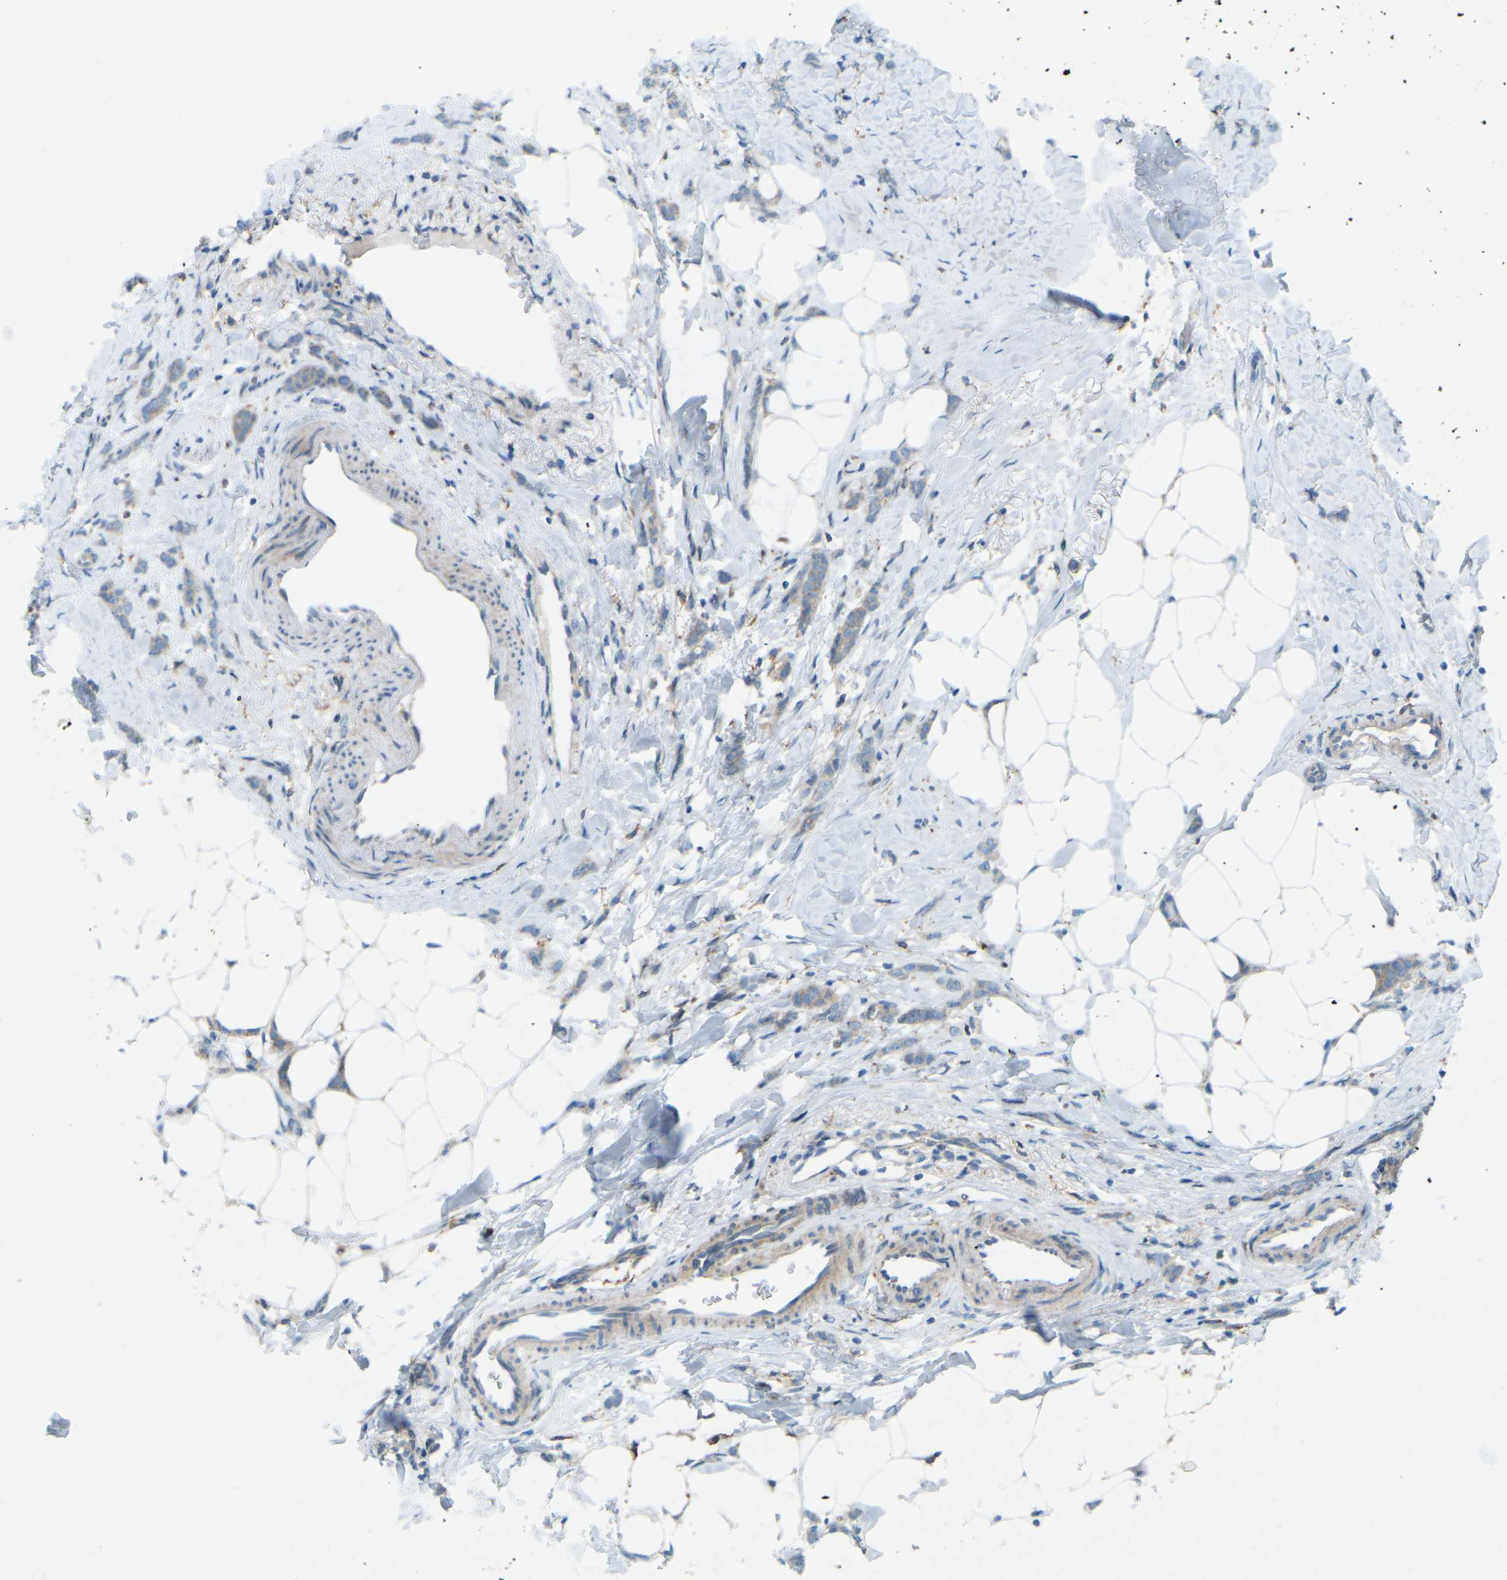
{"staining": {"intensity": "weak", "quantity": ">75%", "location": "cytoplasmic/membranous"}, "tissue": "breast cancer", "cell_type": "Tumor cells", "image_type": "cancer", "snomed": [{"axis": "morphology", "description": "Lobular carcinoma, in situ"}, {"axis": "morphology", "description": "Lobular carcinoma"}, {"axis": "topography", "description": "Breast"}], "caption": "Human lobular carcinoma in situ (breast) stained with a protein marker shows weak staining in tumor cells.", "gene": "STK11", "patient": {"sex": "female", "age": 41}}